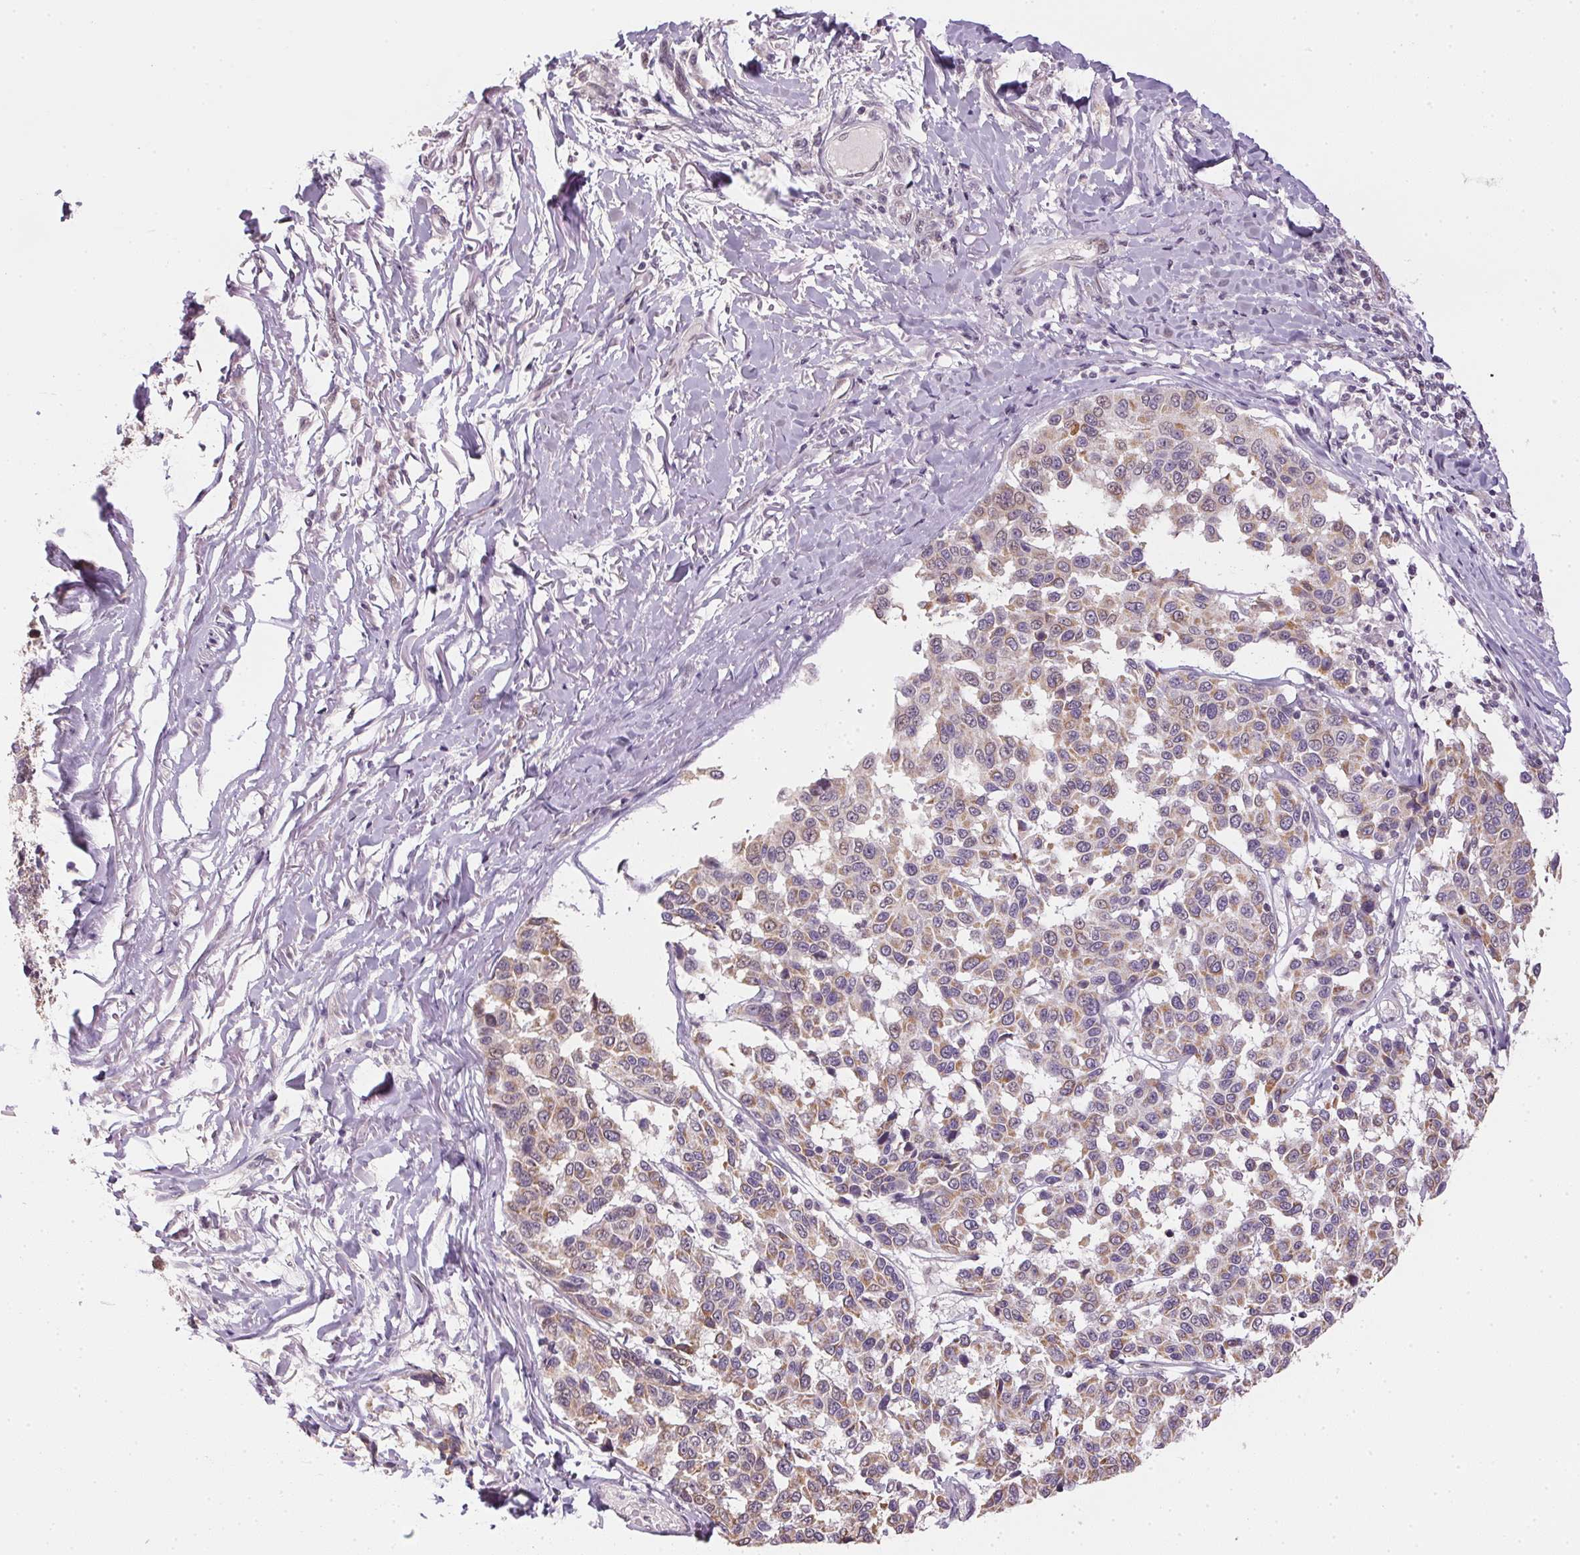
{"staining": {"intensity": "weak", "quantity": "25%-75%", "location": "cytoplasmic/membranous,nuclear"}, "tissue": "melanoma", "cell_type": "Tumor cells", "image_type": "cancer", "snomed": [{"axis": "morphology", "description": "Malignant melanoma, NOS"}, {"axis": "topography", "description": "Skin"}], "caption": "The immunohistochemical stain highlights weak cytoplasmic/membranous and nuclear positivity in tumor cells of malignant melanoma tissue. Using DAB (brown) and hematoxylin (blue) stains, captured at high magnification using brightfield microscopy.", "gene": "SC5D", "patient": {"sex": "female", "age": 66}}